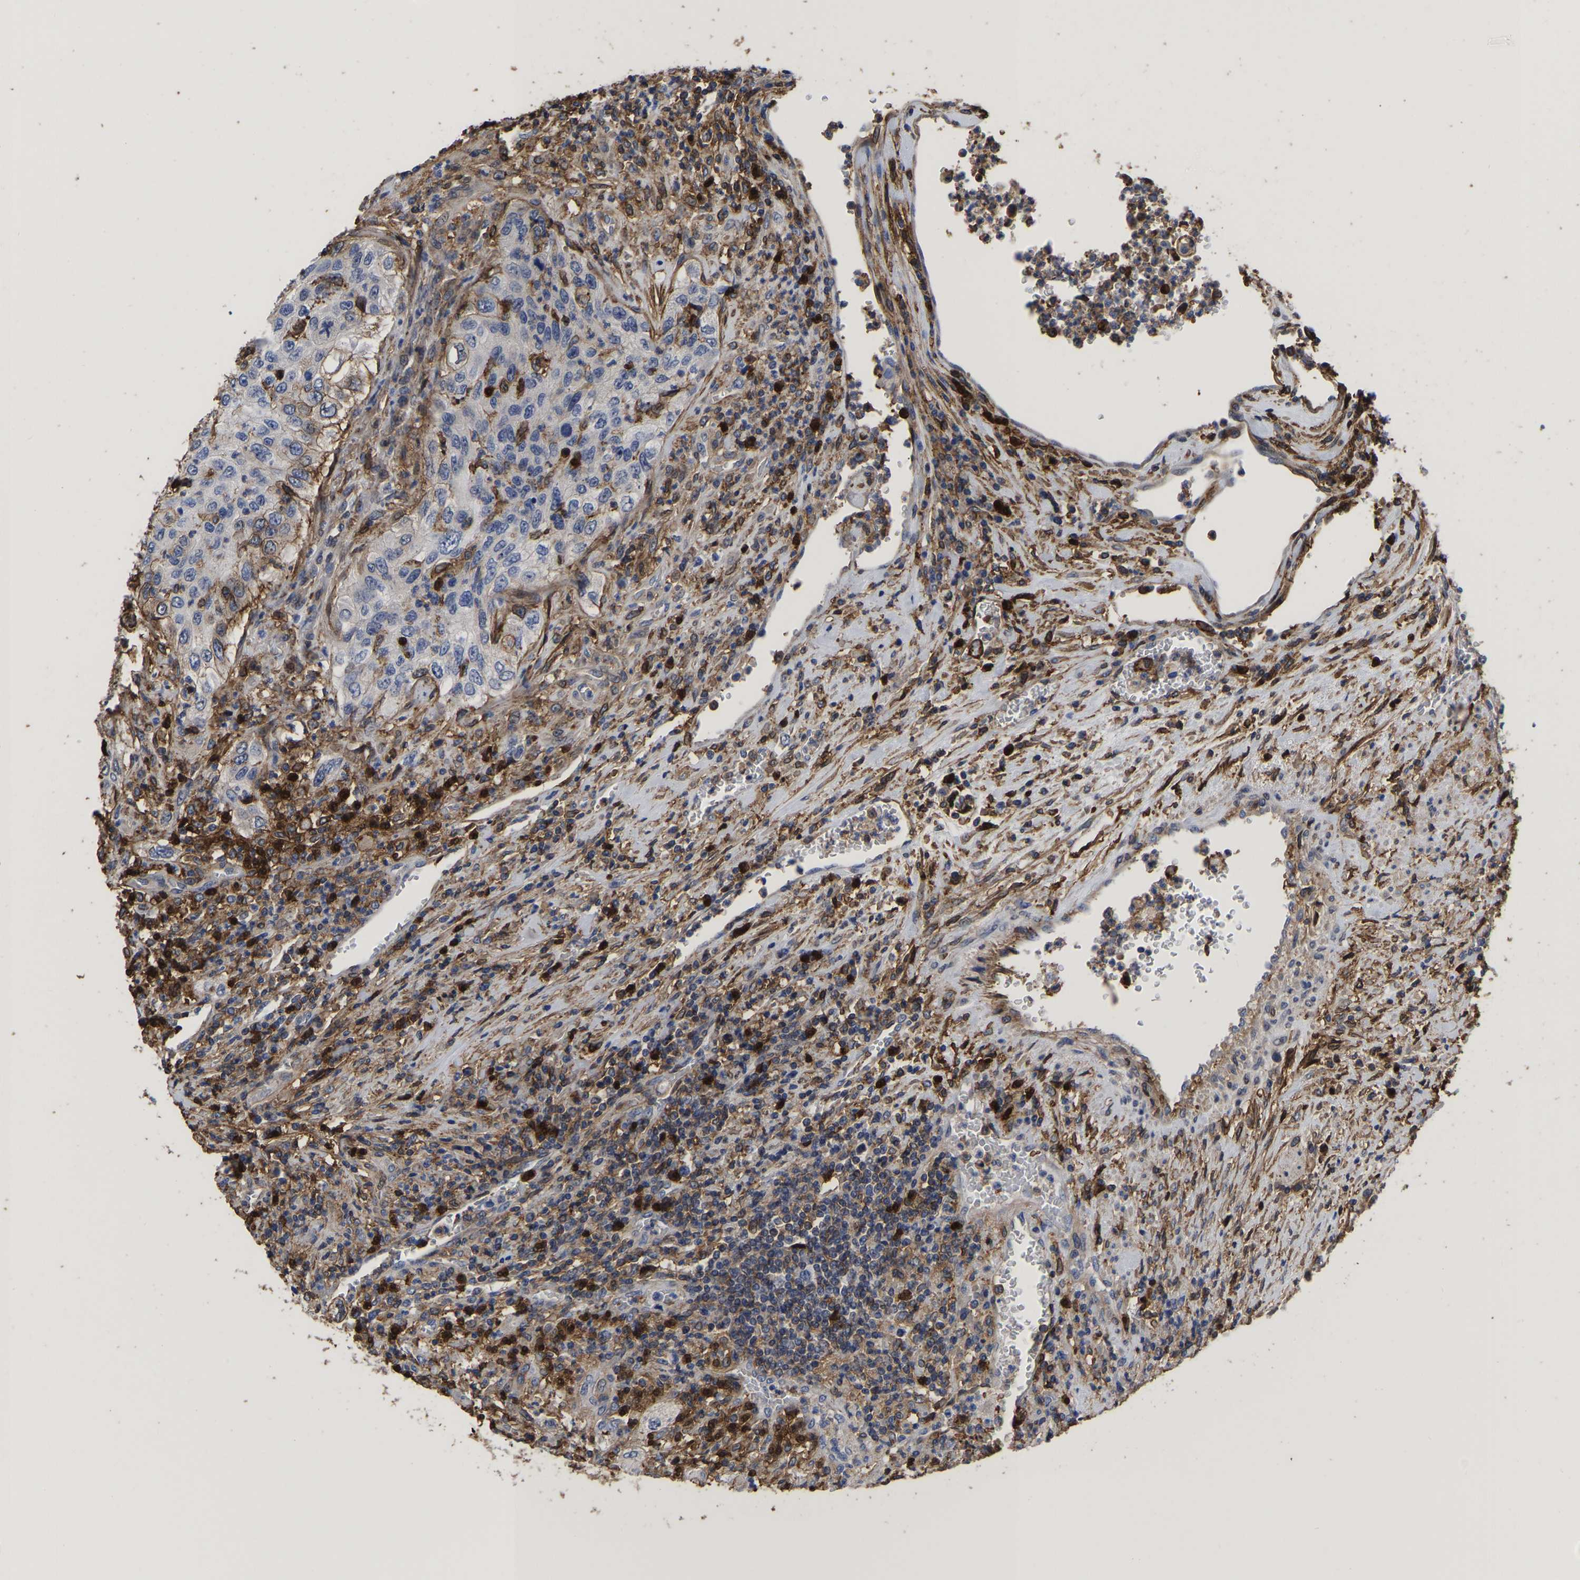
{"staining": {"intensity": "negative", "quantity": "none", "location": "none"}, "tissue": "urothelial cancer", "cell_type": "Tumor cells", "image_type": "cancer", "snomed": [{"axis": "morphology", "description": "Urothelial carcinoma, High grade"}, {"axis": "topography", "description": "Urinary bladder"}], "caption": "Protein analysis of high-grade urothelial carcinoma exhibits no significant expression in tumor cells. The staining was performed using DAB to visualize the protein expression in brown, while the nuclei were stained in blue with hematoxylin (Magnification: 20x).", "gene": "LIF", "patient": {"sex": "female", "age": 60}}